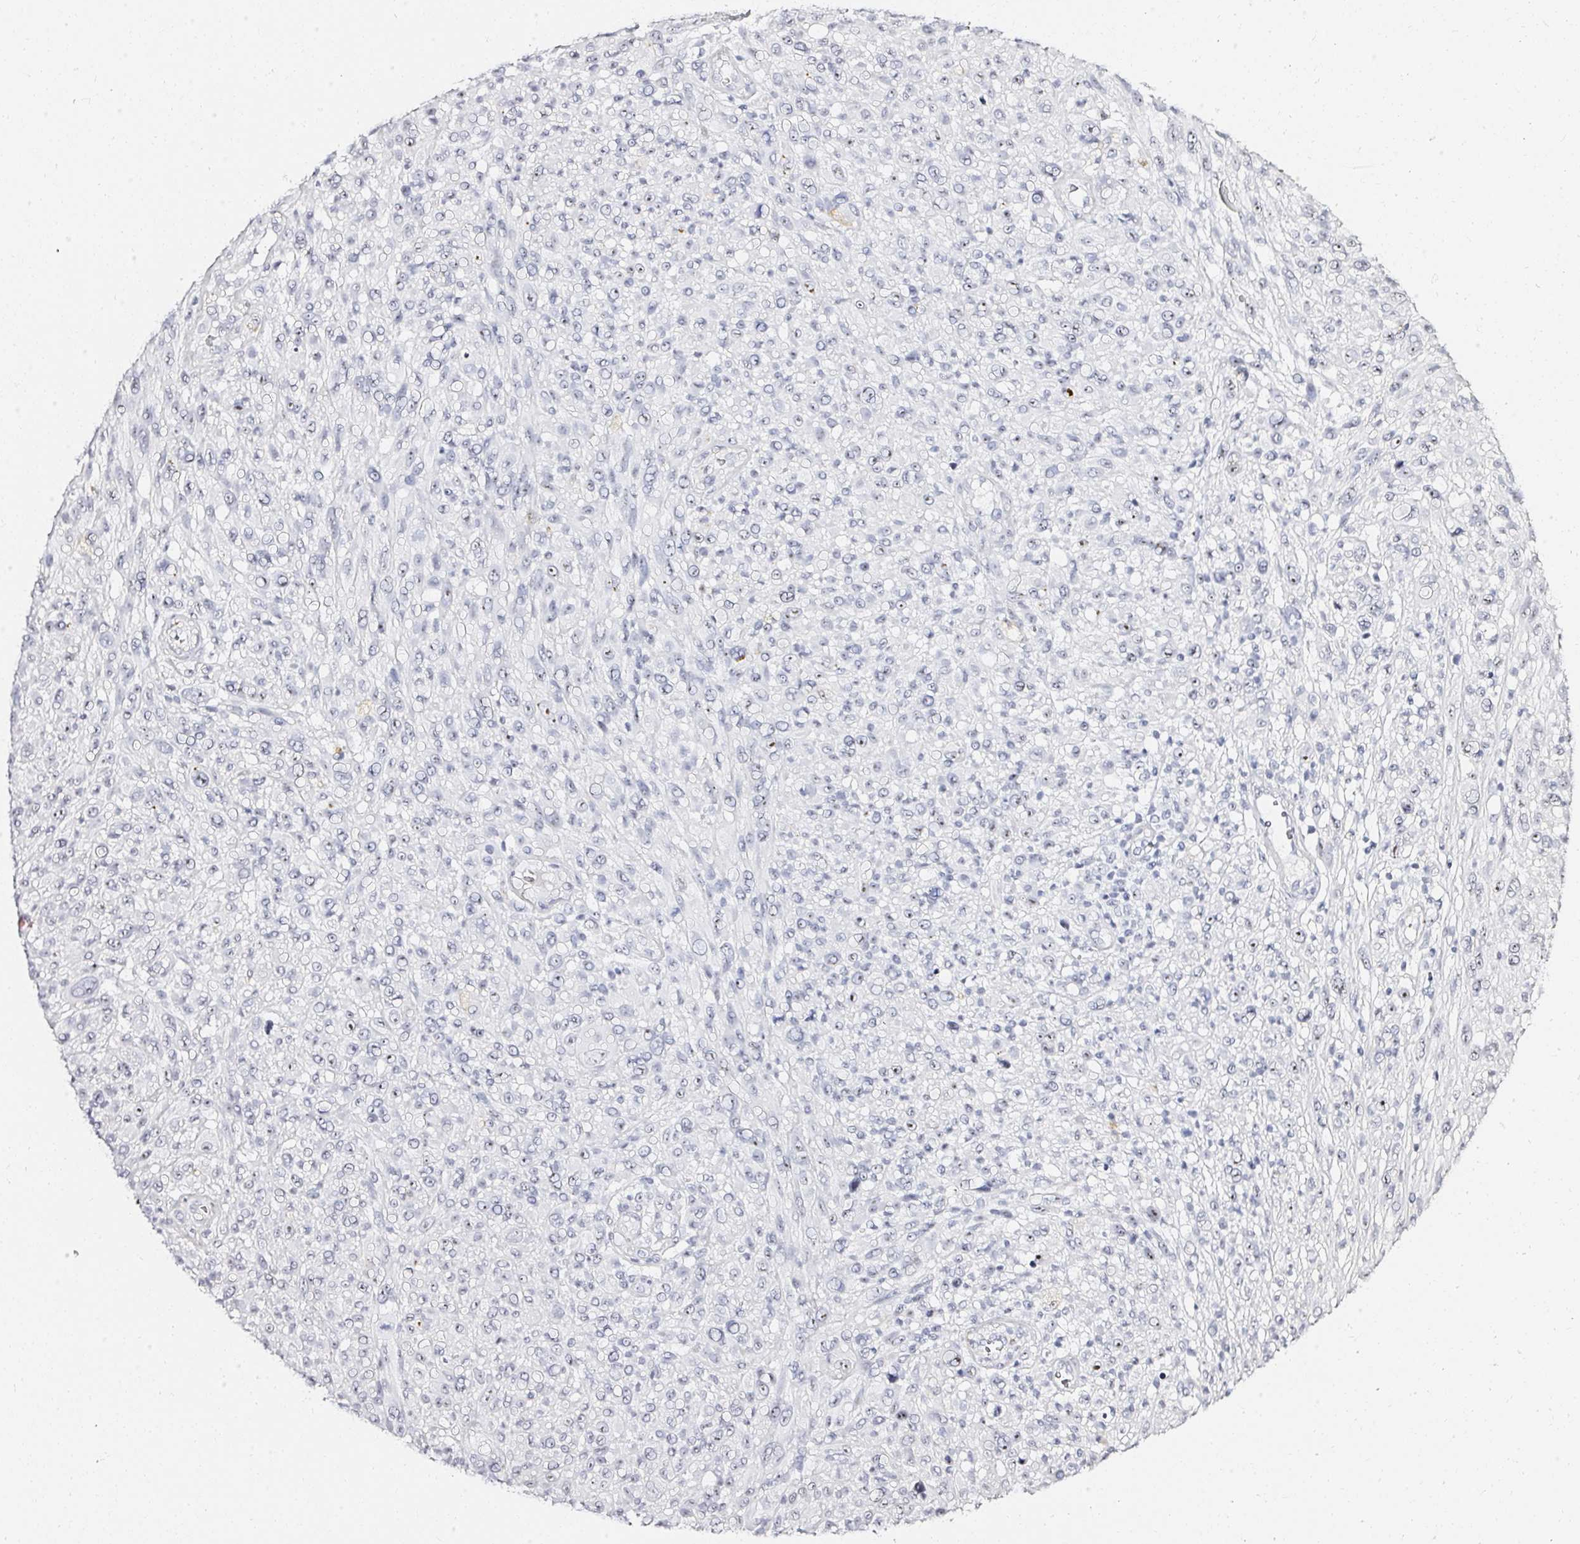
{"staining": {"intensity": "weak", "quantity": "<25%", "location": "nuclear"}, "tissue": "melanoma", "cell_type": "Tumor cells", "image_type": "cancer", "snomed": [{"axis": "morphology", "description": "Malignant melanoma, NOS"}, {"axis": "topography", "description": "Skin"}], "caption": "This is a micrograph of IHC staining of malignant melanoma, which shows no expression in tumor cells.", "gene": "ACAN", "patient": {"sex": "male", "age": 68}}